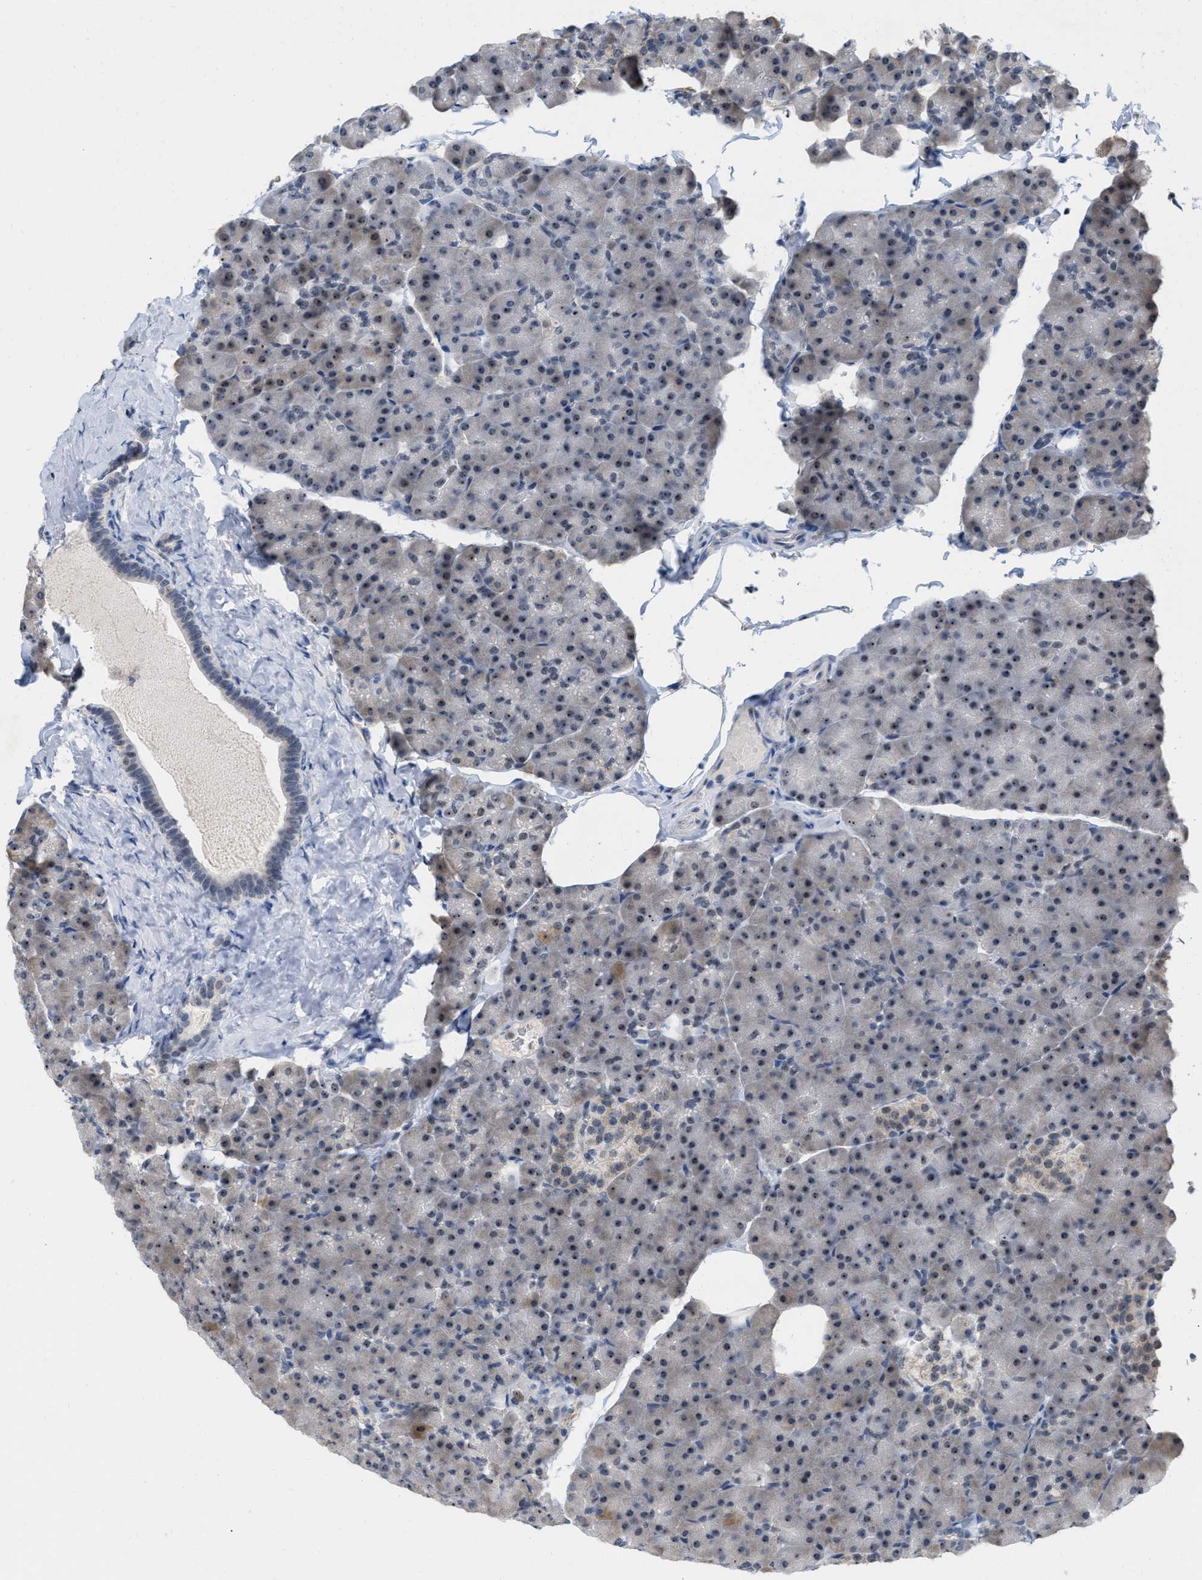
{"staining": {"intensity": "weak", "quantity": ">75%", "location": "nuclear"}, "tissue": "pancreas", "cell_type": "Exocrine glandular cells", "image_type": "normal", "snomed": [{"axis": "morphology", "description": "Normal tissue, NOS"}, {"axis": "topography", "description": "Pancreas"}], "caption": "Exocrine glandular cells show low levels of weak nuclear expression in about >75% of cells in normal human pancreas. (Stains: DAB in brown, nuclei in blue, Microscopy: brightfield microscopy at high magnification).", "gene": "ELAC2", "patient": {"sex": "male", "age": 35}}